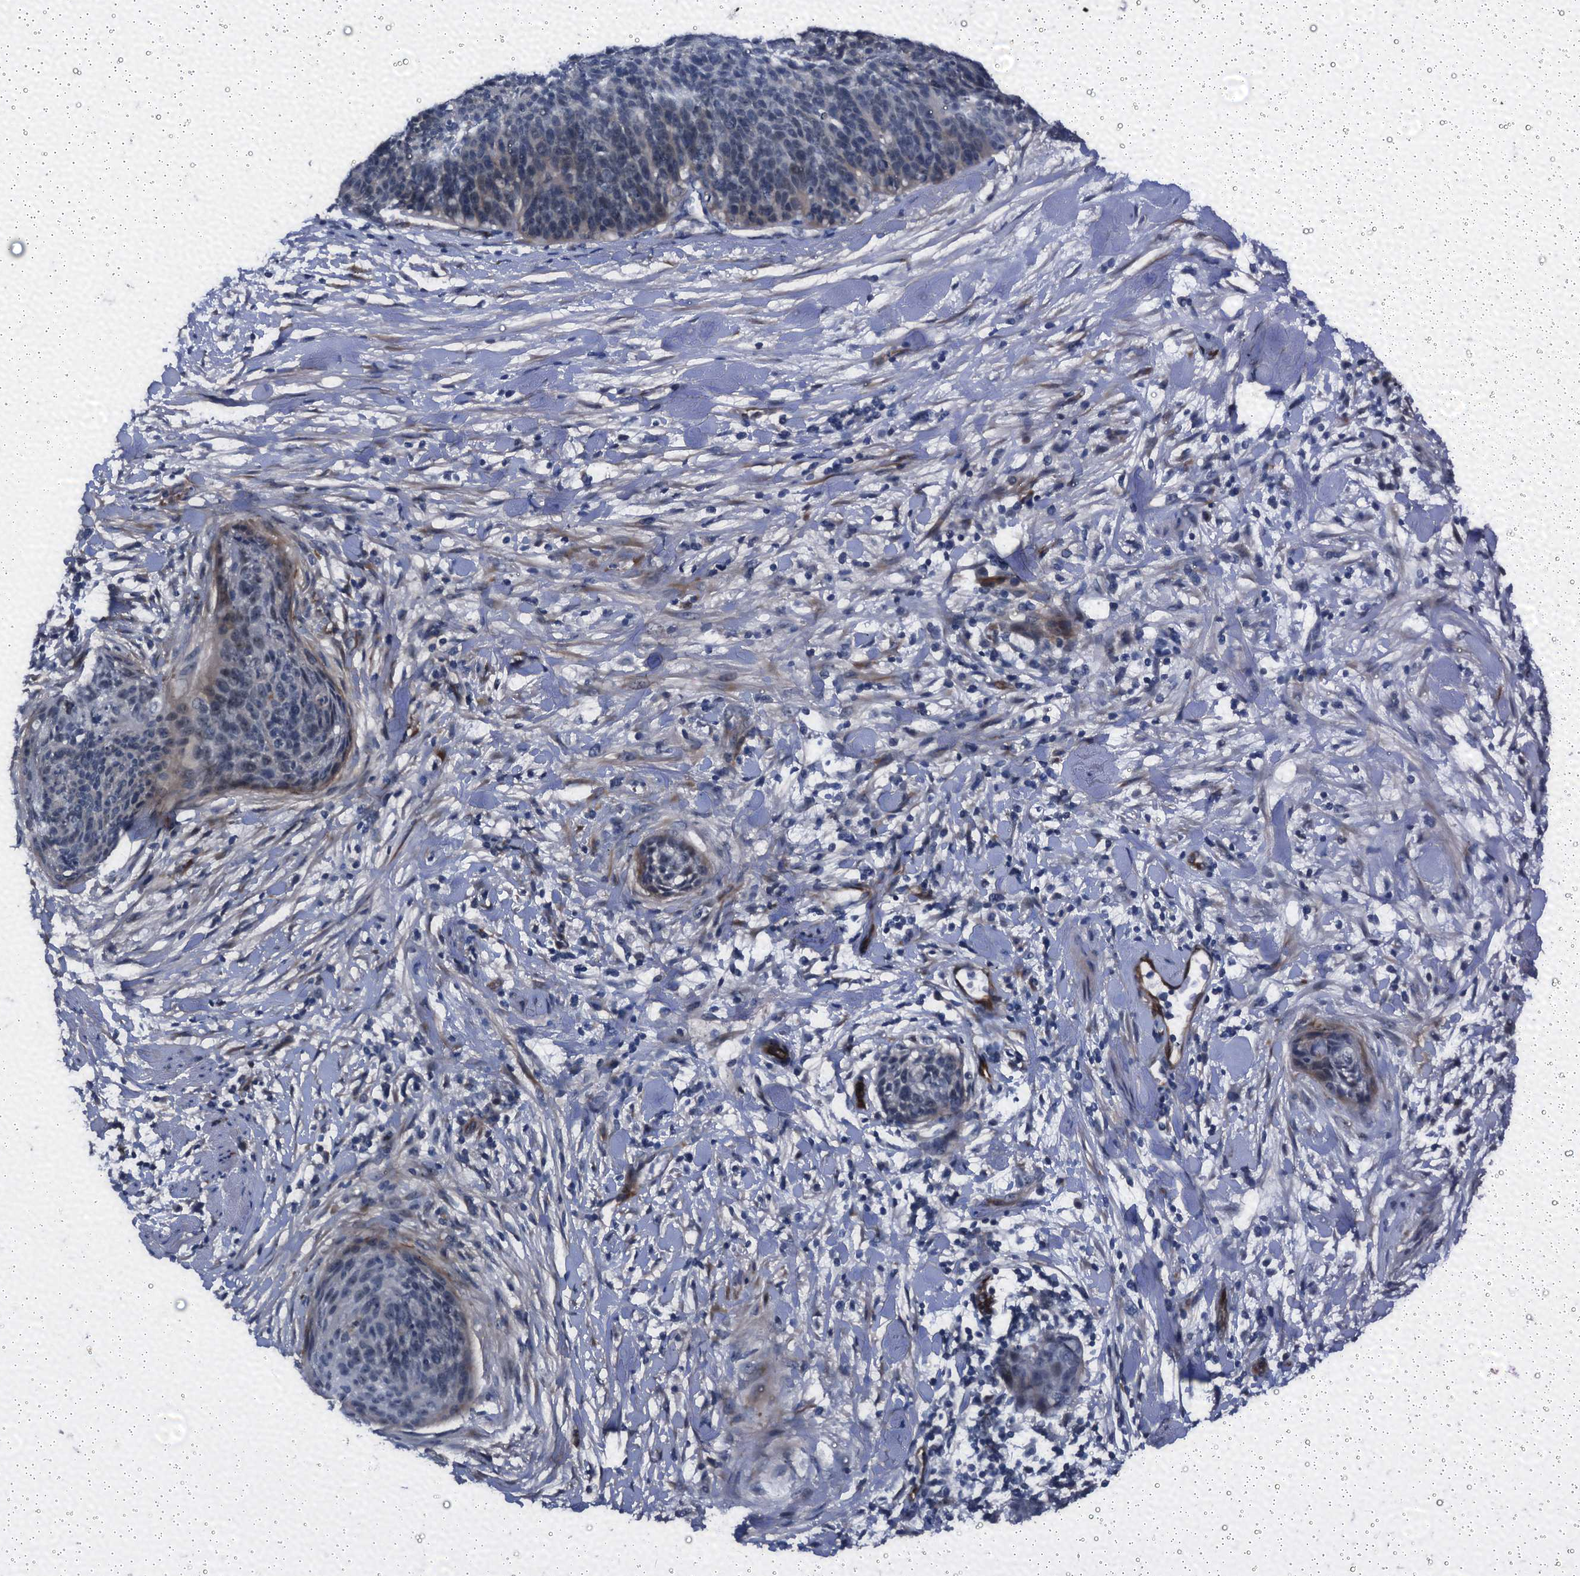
{"staining": {"intensity": "negative", "quantity": "none", "location": "none"}, "tissue": "cervical cancer", "cell_type": "Tumor cells", "image_type": "cancer", "snomed": [{"axis": "morphology", "description": "Squamous cell carcinoma, NOS"}, {"axis": "topography", "description": "Cervix"}], "caption": "A histopathology image of cervical cancer (squamous cell carcinoma) stained for a protein exhibits no brown staining in tumor cells.", "gene": "EMG1", "patient": {"sex": "female", "age": 55}}